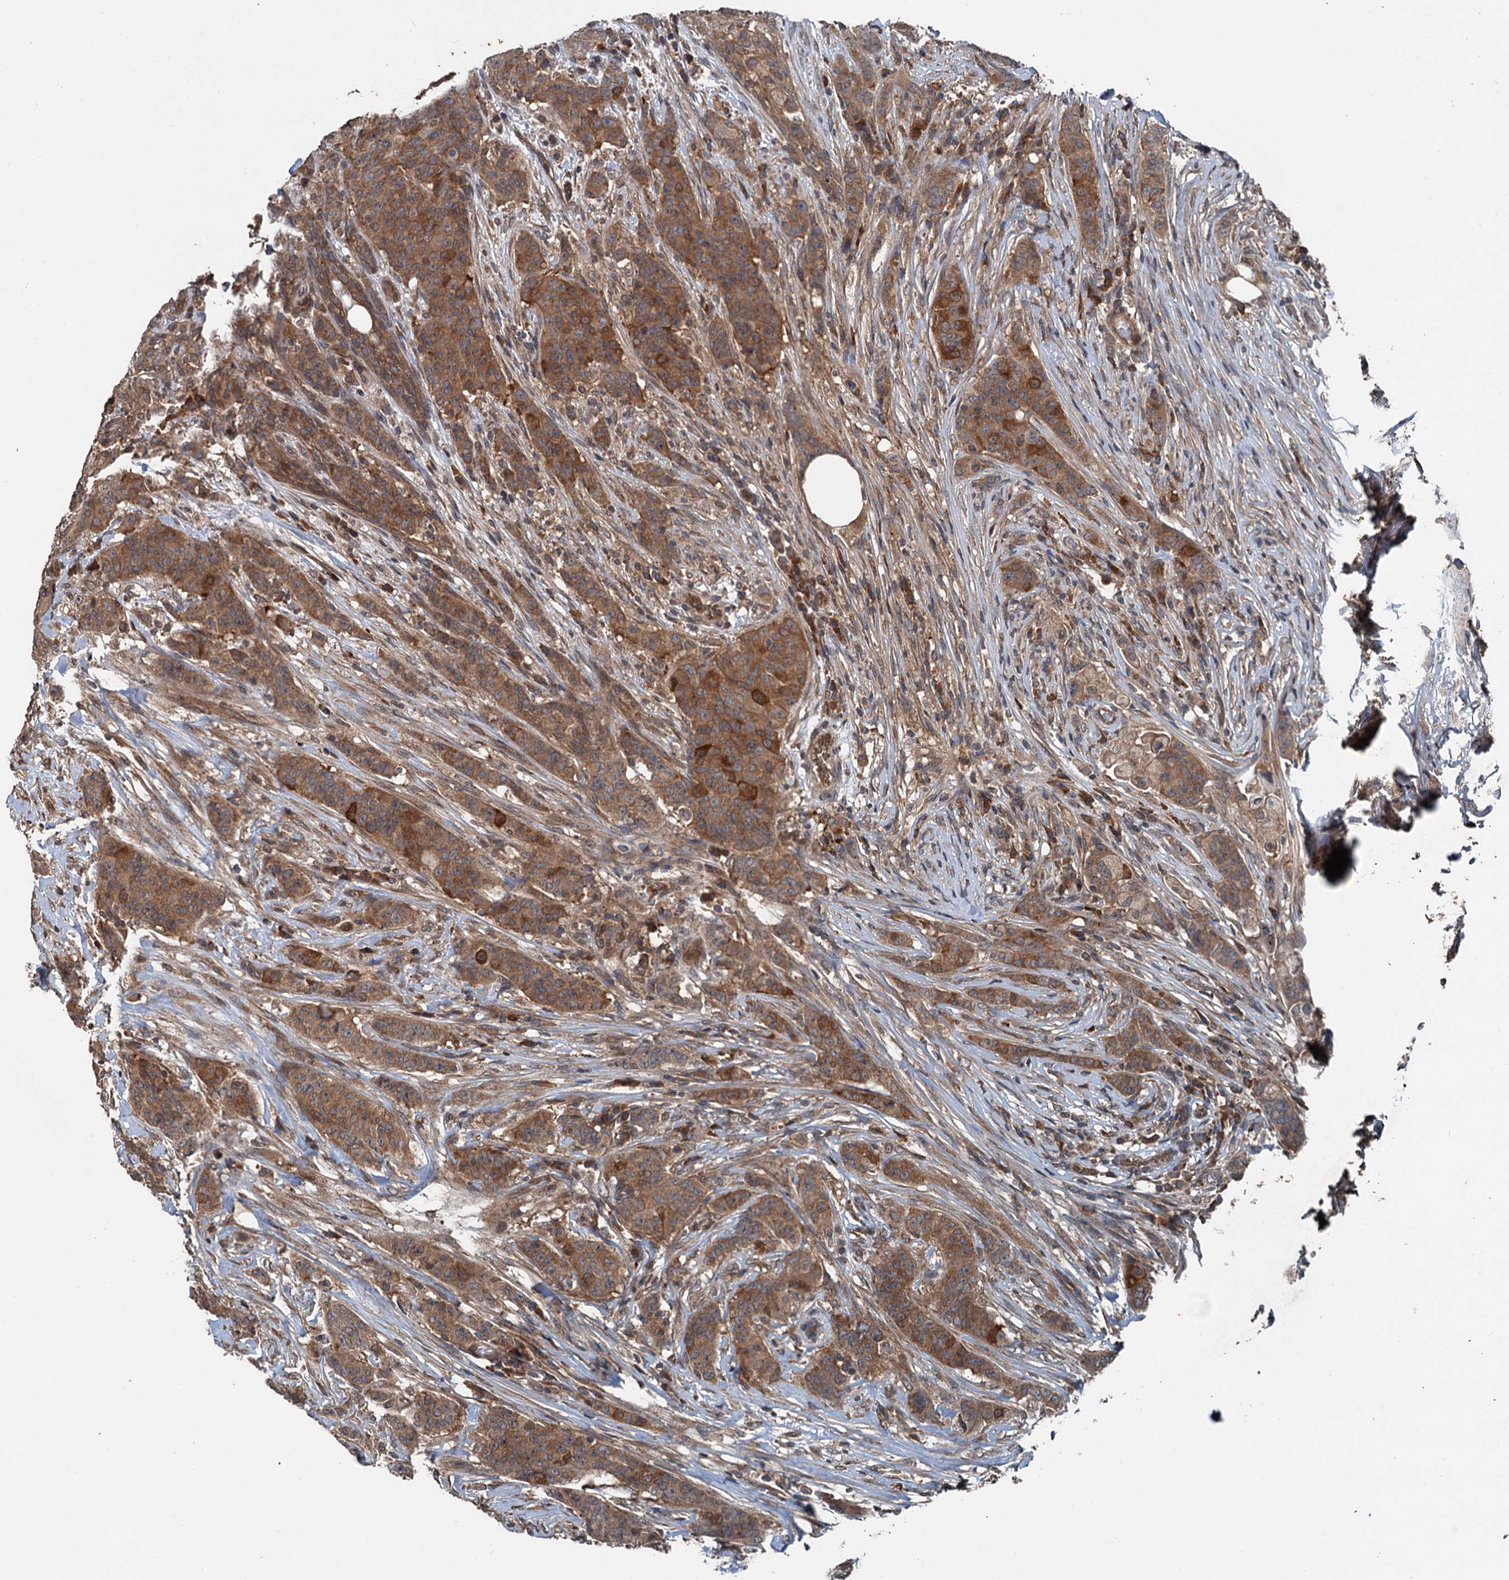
{"staining": {"intensity": "moderate", "quantity": ">75%", "location": "cytoplasmic/membranous"}, "tissue": "breast cancer", "cell_type": "Tumor cells", "image_type": "cancer", "snomed": [{"axis": "morphology", "description": "Duct carcinoma"}, {"axis": "topography", "description": "Breast"}], "caption": "DAB (3,3'-diaminobenzidine) immunohistochemical staining of breast invasive ductal carcinoma displays moderate cytoplasmic/membranous protein expression in about >75% of tumor cells.", "gene": "N4BP2L2", "patient": {"sex": "female", "age": 40}}